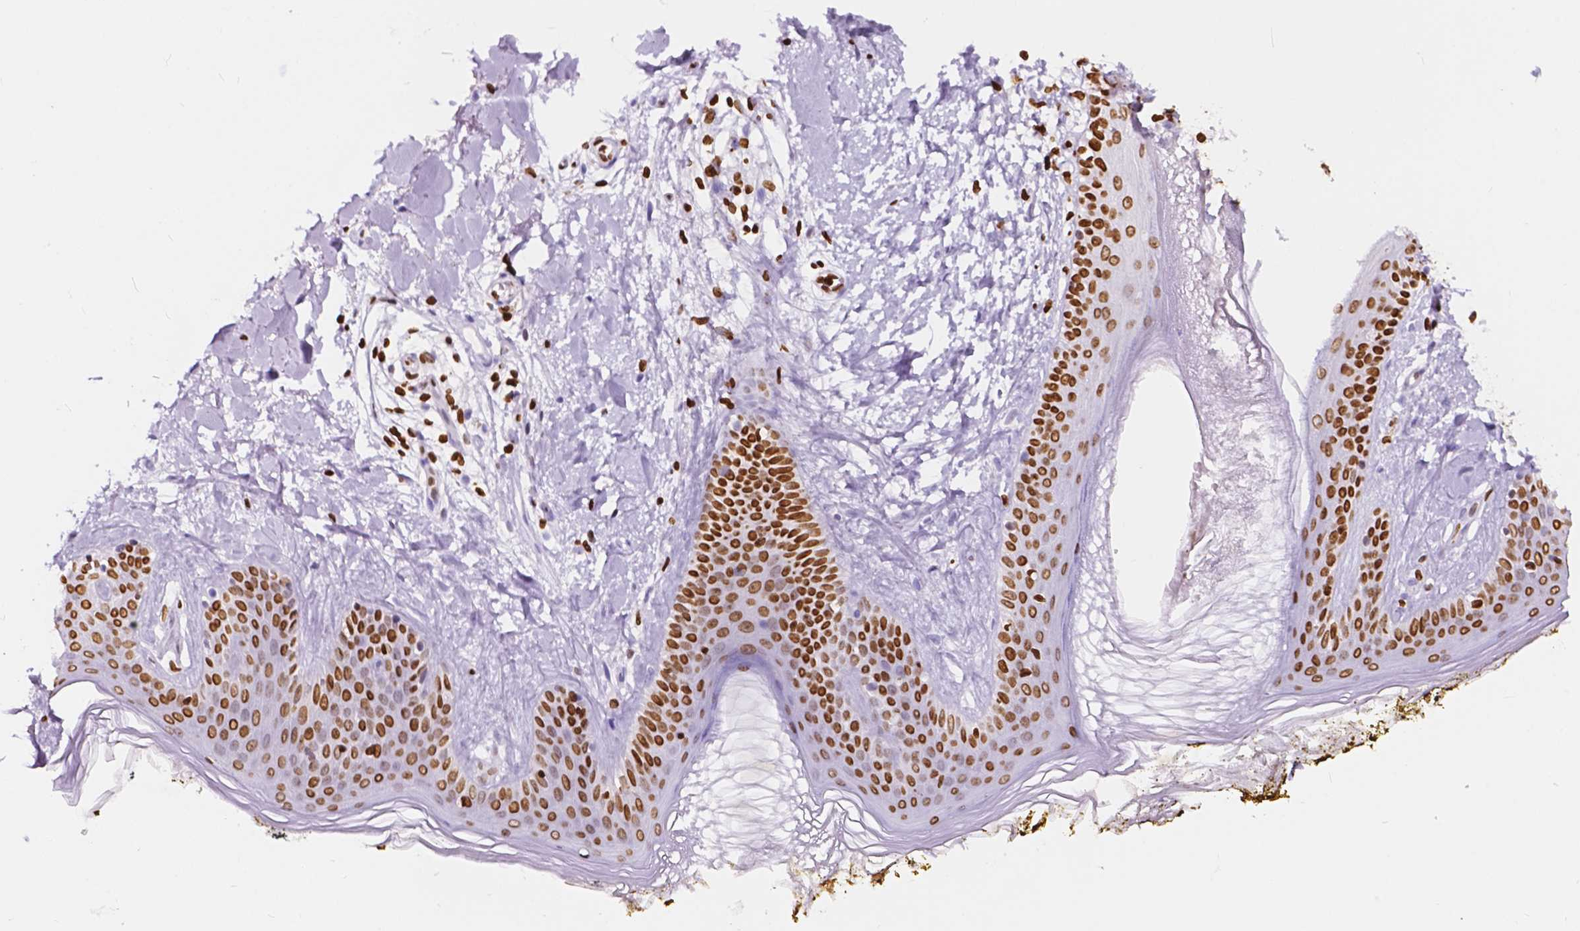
{"staining": {"intensity": "strong", "quantity": "<25%", "location": "nuclear"}, "tissue": "skin", "cell_type": "Fibroblasts", "image_type": "normal", "snomed": [{"axis": "morphology", "description": "Normal tissue, NOS"}, {"axis": "topography", "description": "Skin"}], "caption": "Protein expression analysis of unremarkable human skin reveals strong nuclear staining in approximately <25% of fibroblasts.", "gene": "CBY3", "patient": {"sex": "female", "age": 34}}